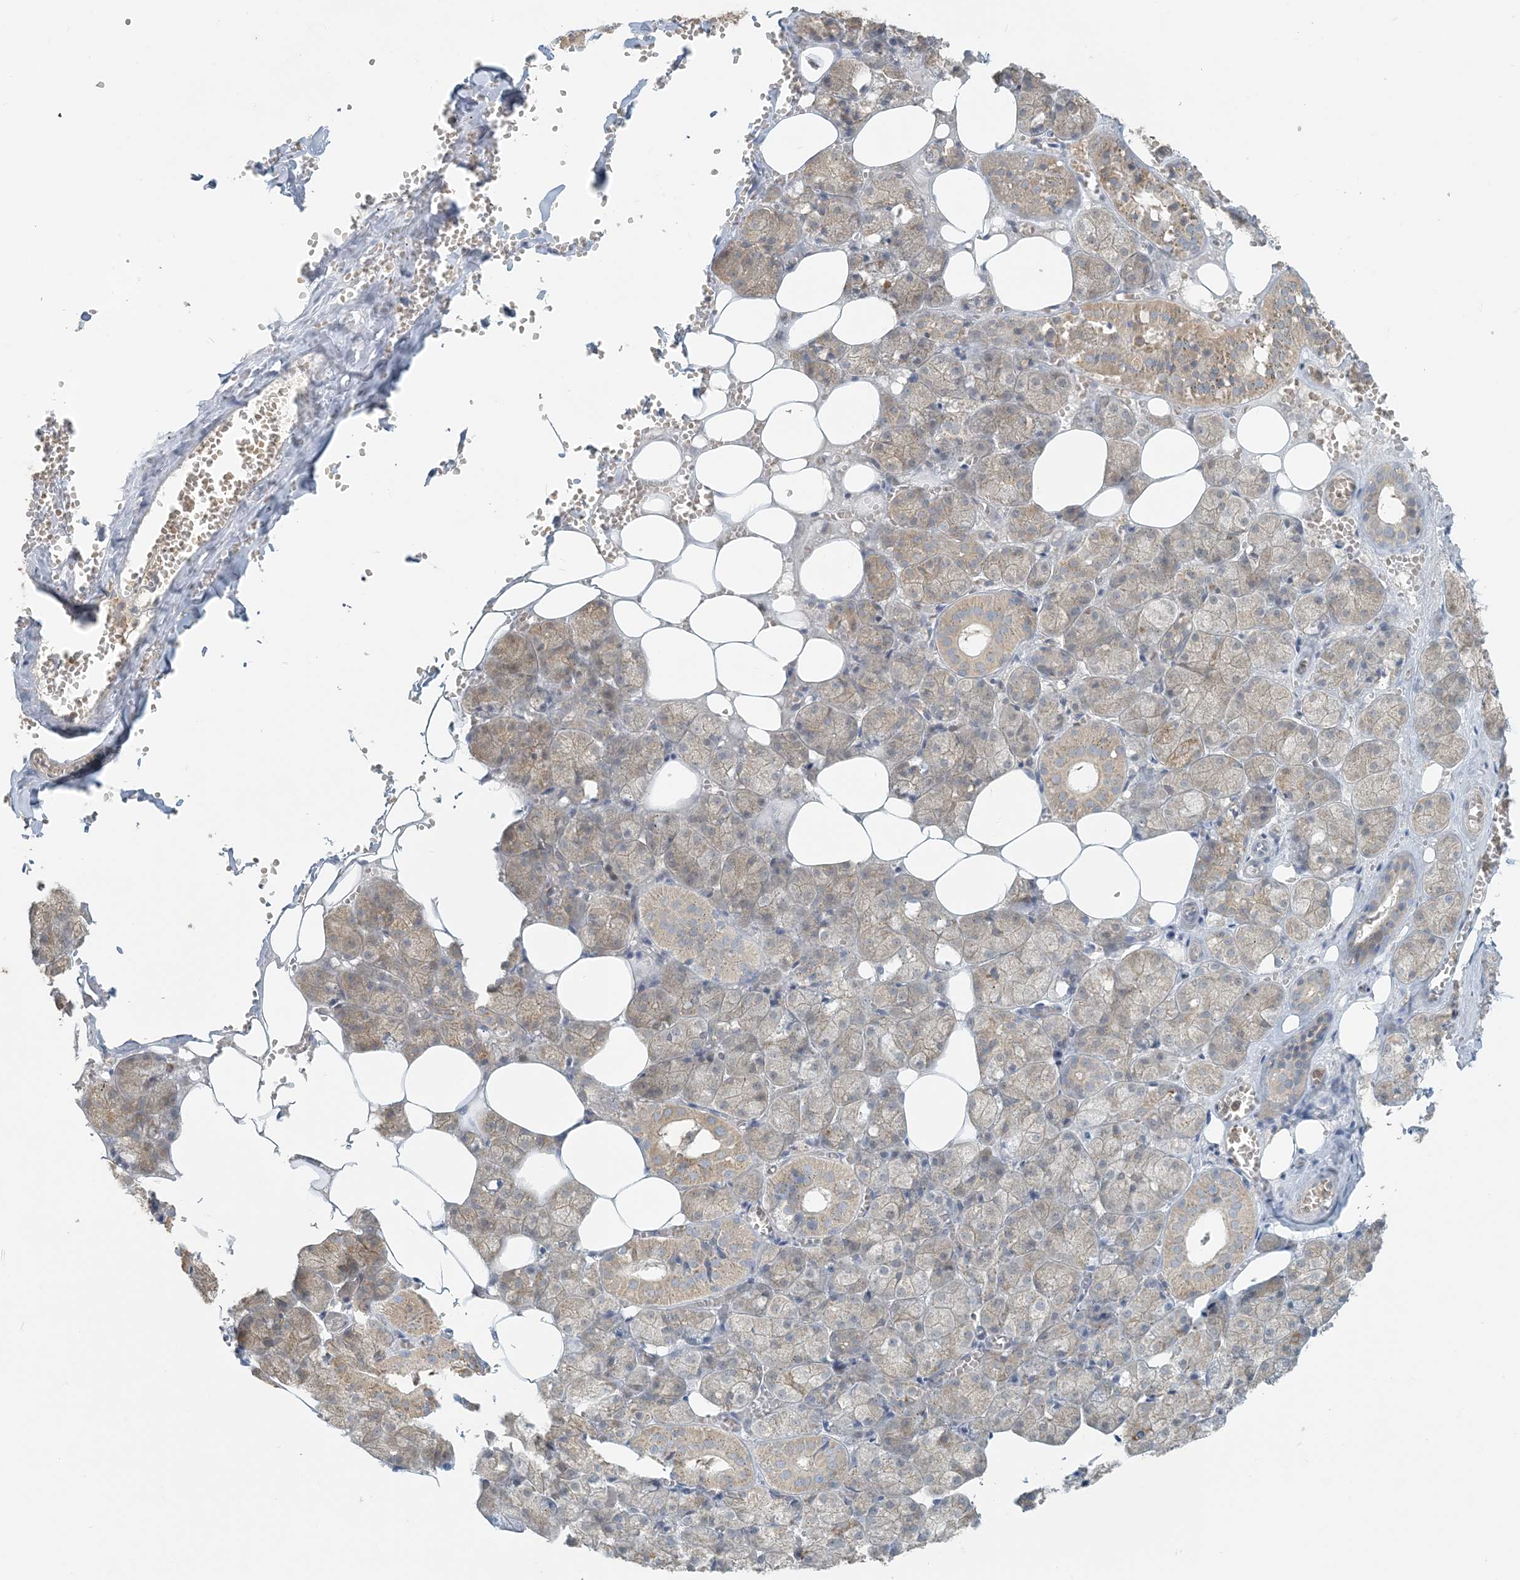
{"staining": {"intensity": "moderate", "quantity": "<25%", "location": "cytoplasmic/membranous"}, "tissue": "salivary gland", "cell_type": "Glandular cells", "image_type": "normal", "snomed": [{"axis": "morphology", "description": "Normal tissue, NOS"}, {"axis": "topography", "description": "Salivary gland"}], "caption": "The immunohistochemical stain shows moderate cytoplasmic/membranous positivity in glandular cells of unremarkable salivary gland. Nuclei are stained in blue.", "gene": "HACL1", "patient": {"sex": "male", "age": 62}}